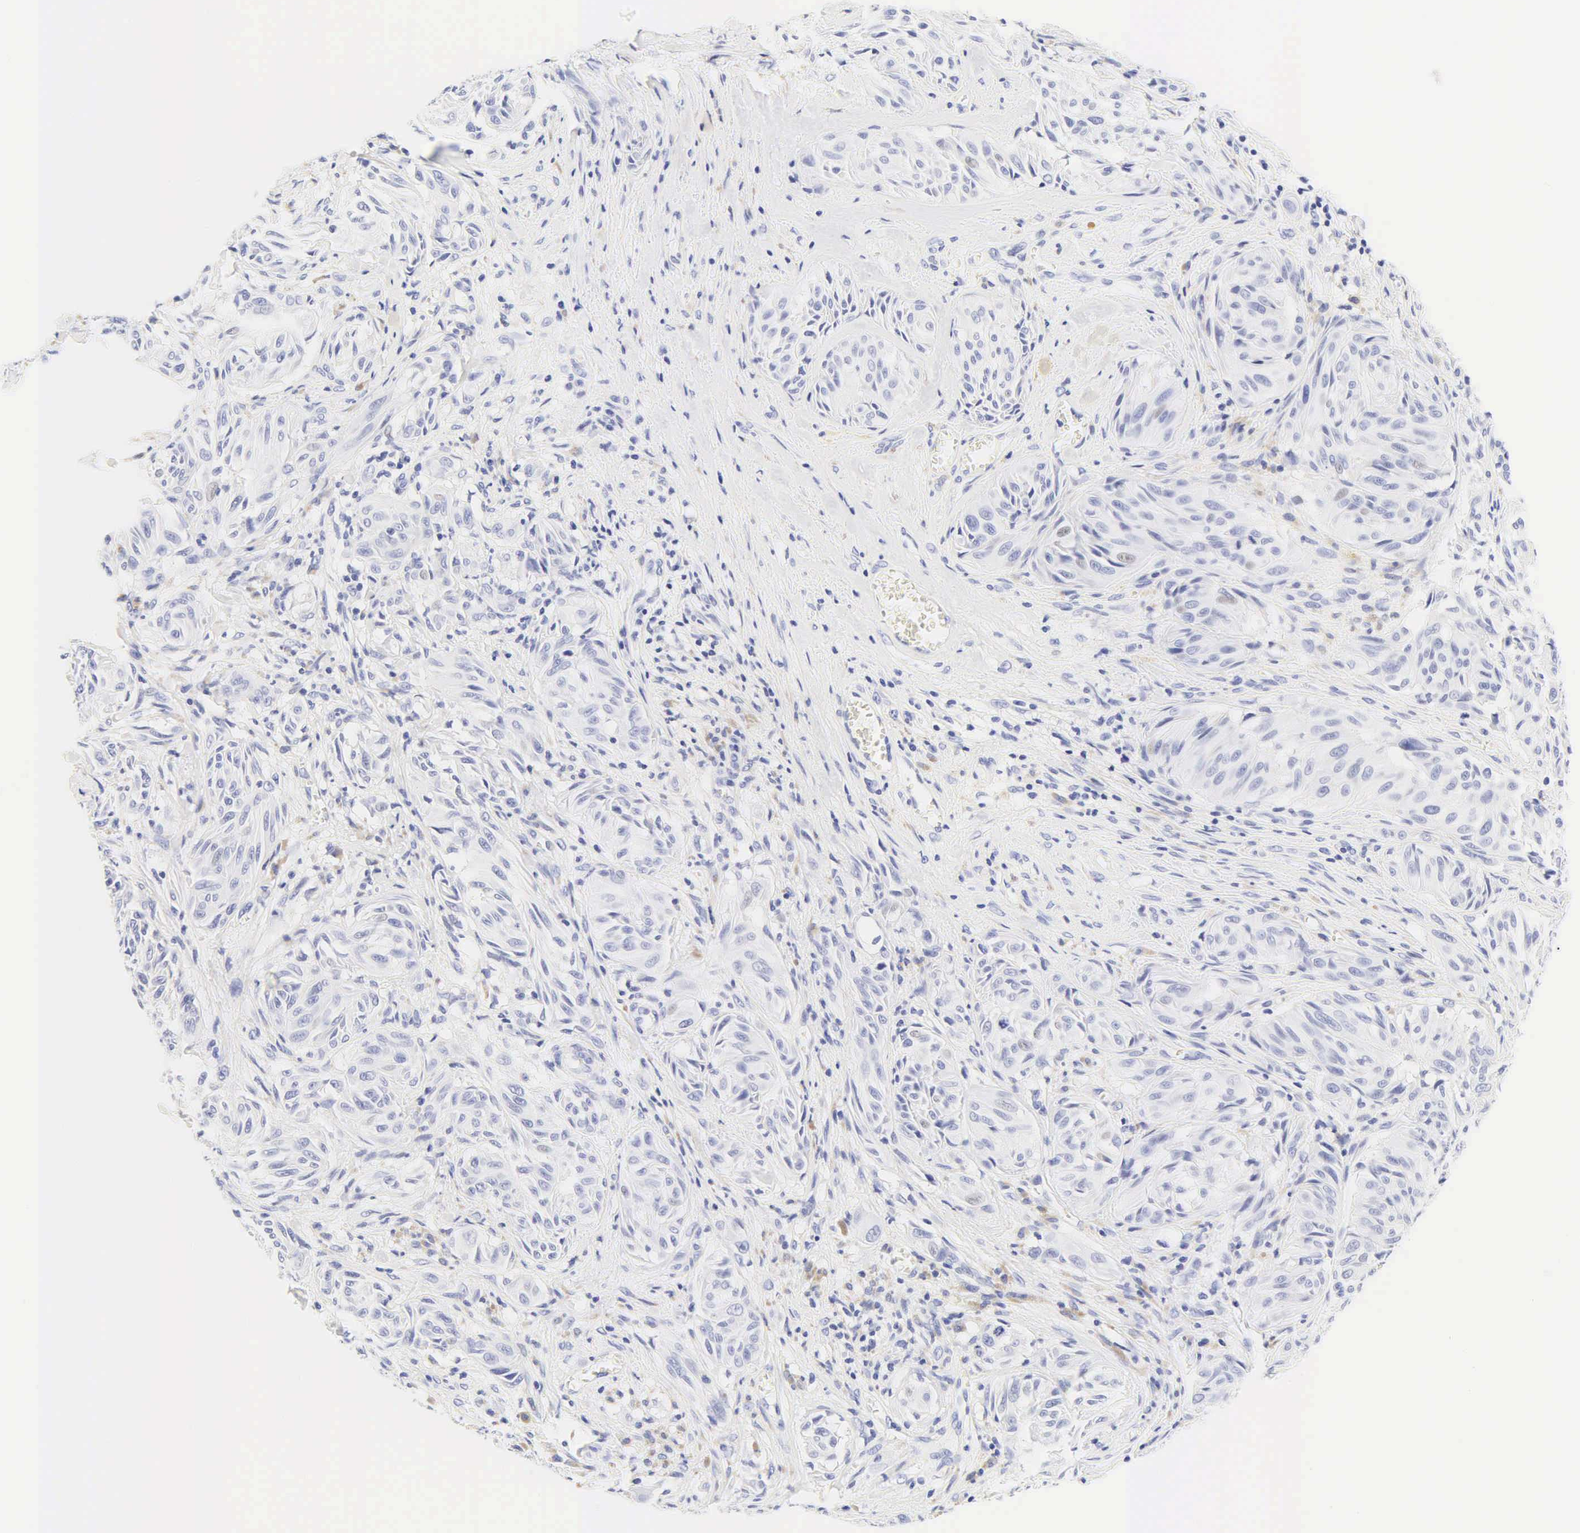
{"staining": {"intensity": "negative", "quantity": "none", "location": "none"}, "tissue": "melanoma", "cell_type": "Tumor cells", "image_type": "cancer", "snomed": [{"axis": "morphology", "description": "Malignant melanoma, NOS"}, {"axis": "topography", "description": "Skin"}], "caption": "Tumor cells show no significant protein expression in melanoma. The staining was performed using DAB (3,3'-diaminobenzidine) to visualize the protein expression in brown, while the nuclei were stained in blue with hematoxylin (Magnification: 20x).", "gene": "DES", "patient": {"sex": "male", "age": 54}}